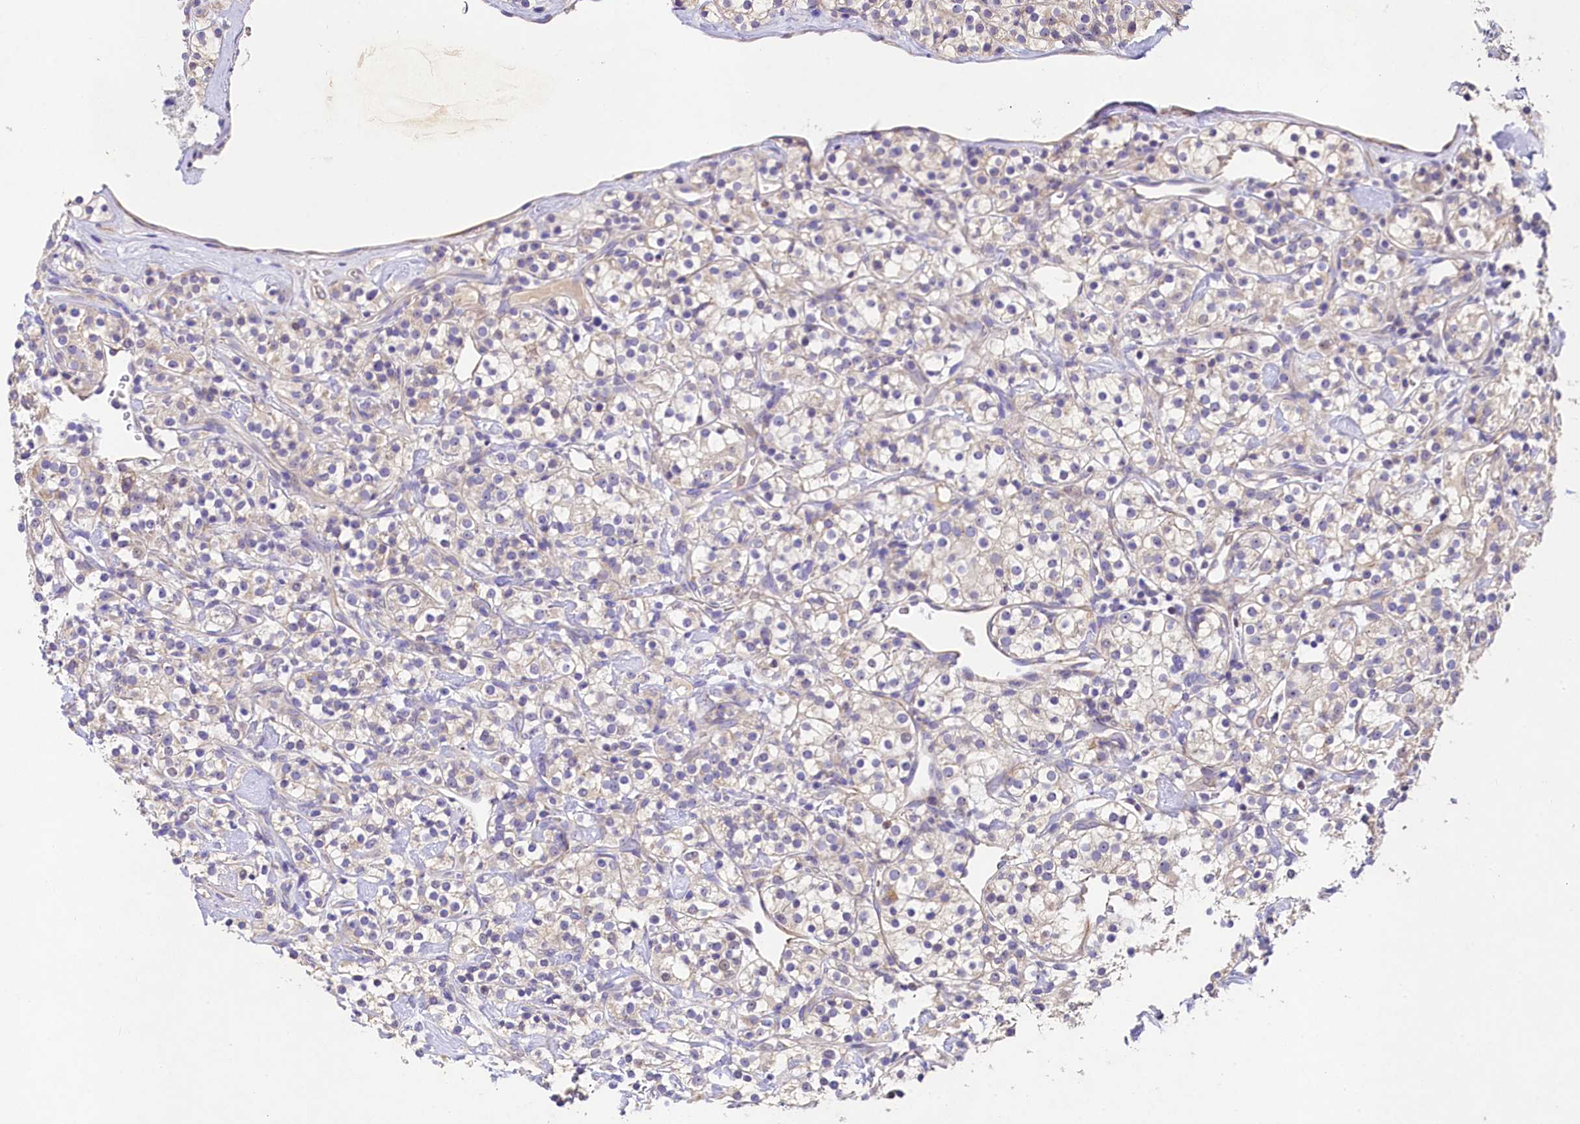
{"staining": {"intensity": "negative", "quantity": "none", "location": "none"}, "tissue": "renal cancer", "cell_type": "Tumor cells", "image_type": "cancer", "snomed": [{"axis": "morphology", "description": "Adenocarcinoma, NOS"}, {"axis": "topography", "description": "Kidney"}], "caption": "Image shows no protein staining in tumor cells of renal adenocarcinoma tissue.", "gene": "FXYD6", "patient": {"sex": "male", "age": 77}}